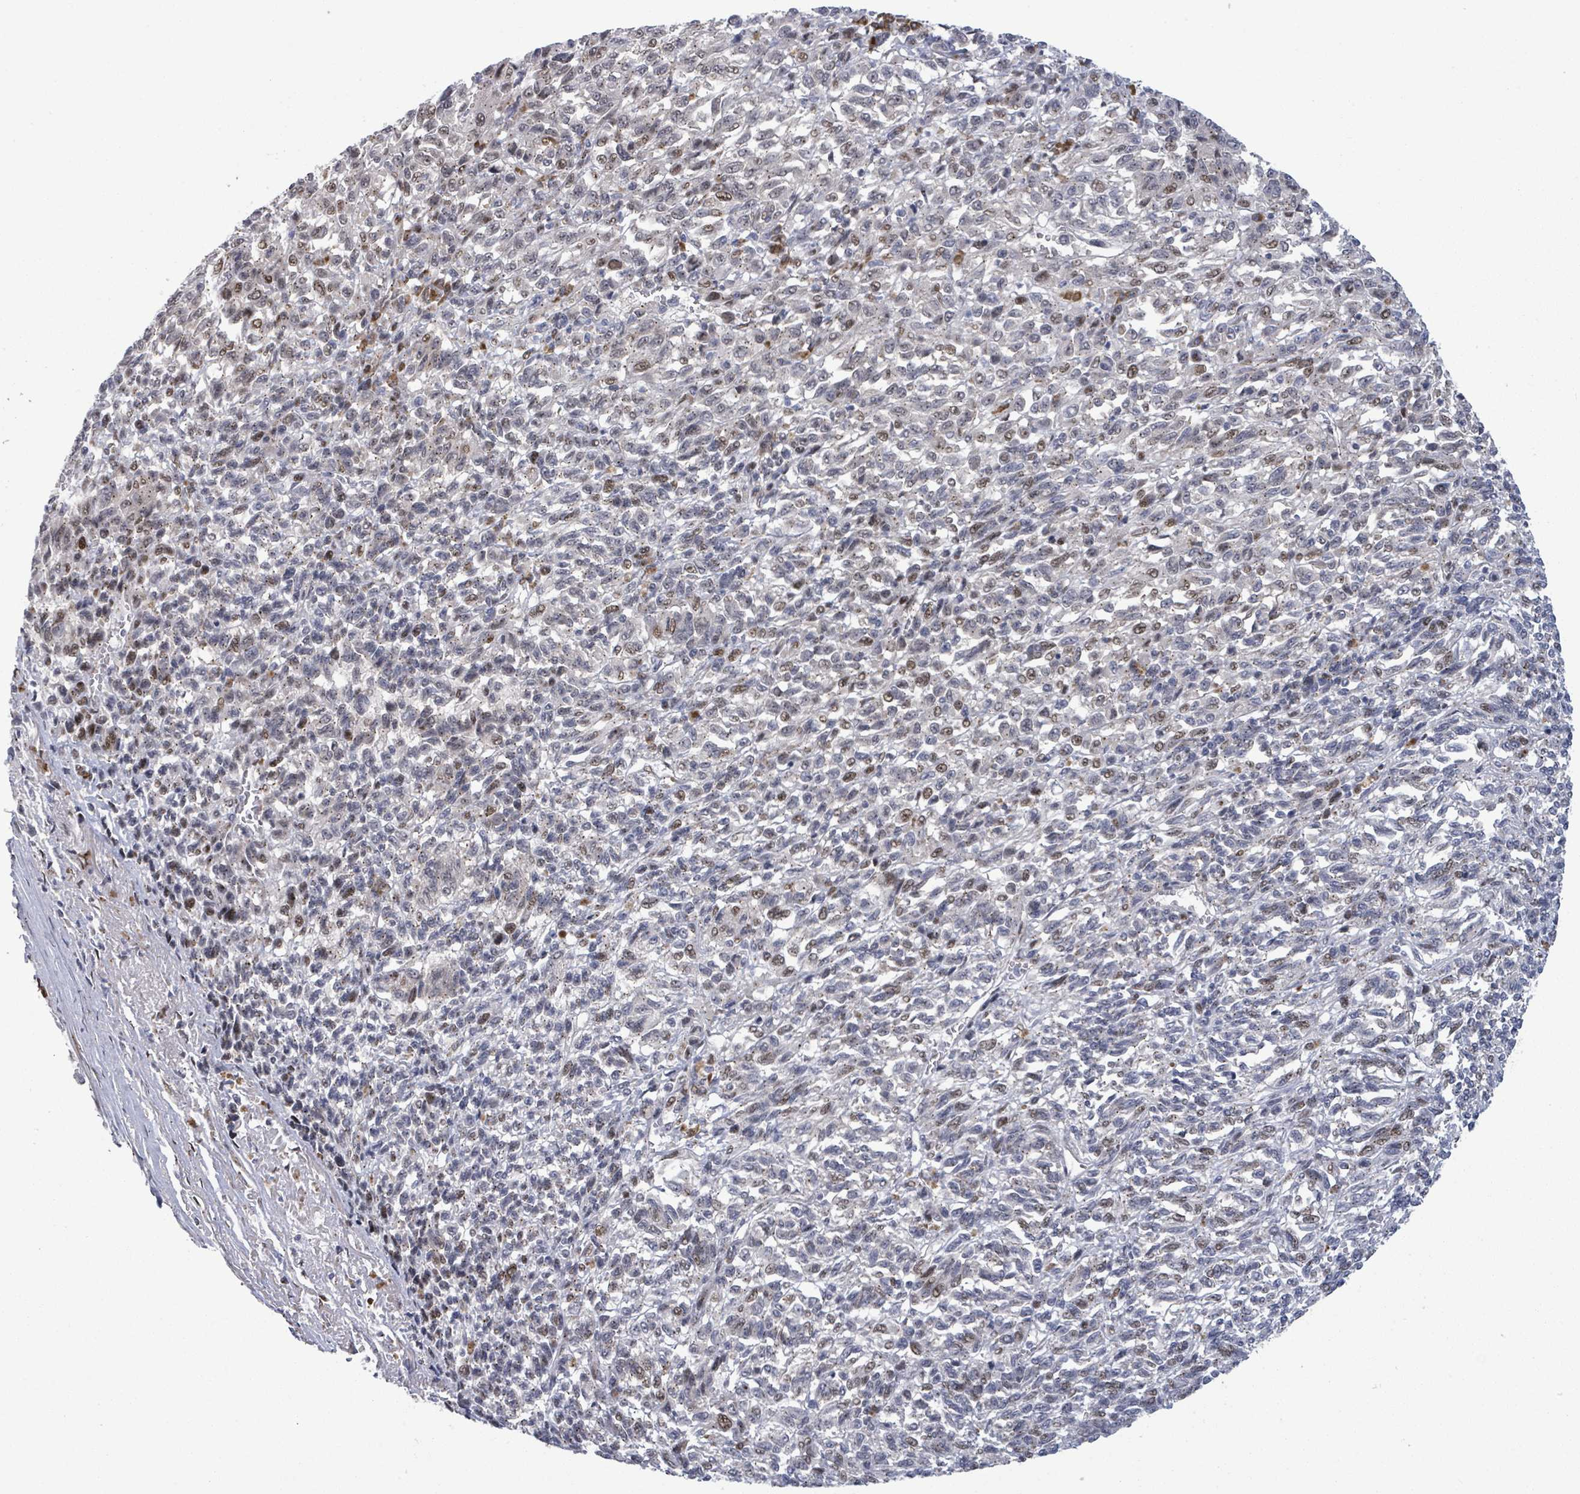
{"staining": {"intensity": "negative", "quantity": "none", "location": "none"}, "tissue": "melanoma", "cell_type": "Tumor cells", "image_type": "cancer", "snomed": [{"axis": "morphology", "description": "Malignant melanoma, Metastatic site"}, {"axis": "topography", "description": "Lung"}], "caption": "This is a micrograph of IHC staining of malignant melanoma (metastatic site), which shows no expression in tumor cells.", "gene": "TUSC1", "patient": {"sex": "male", "age": 64}}